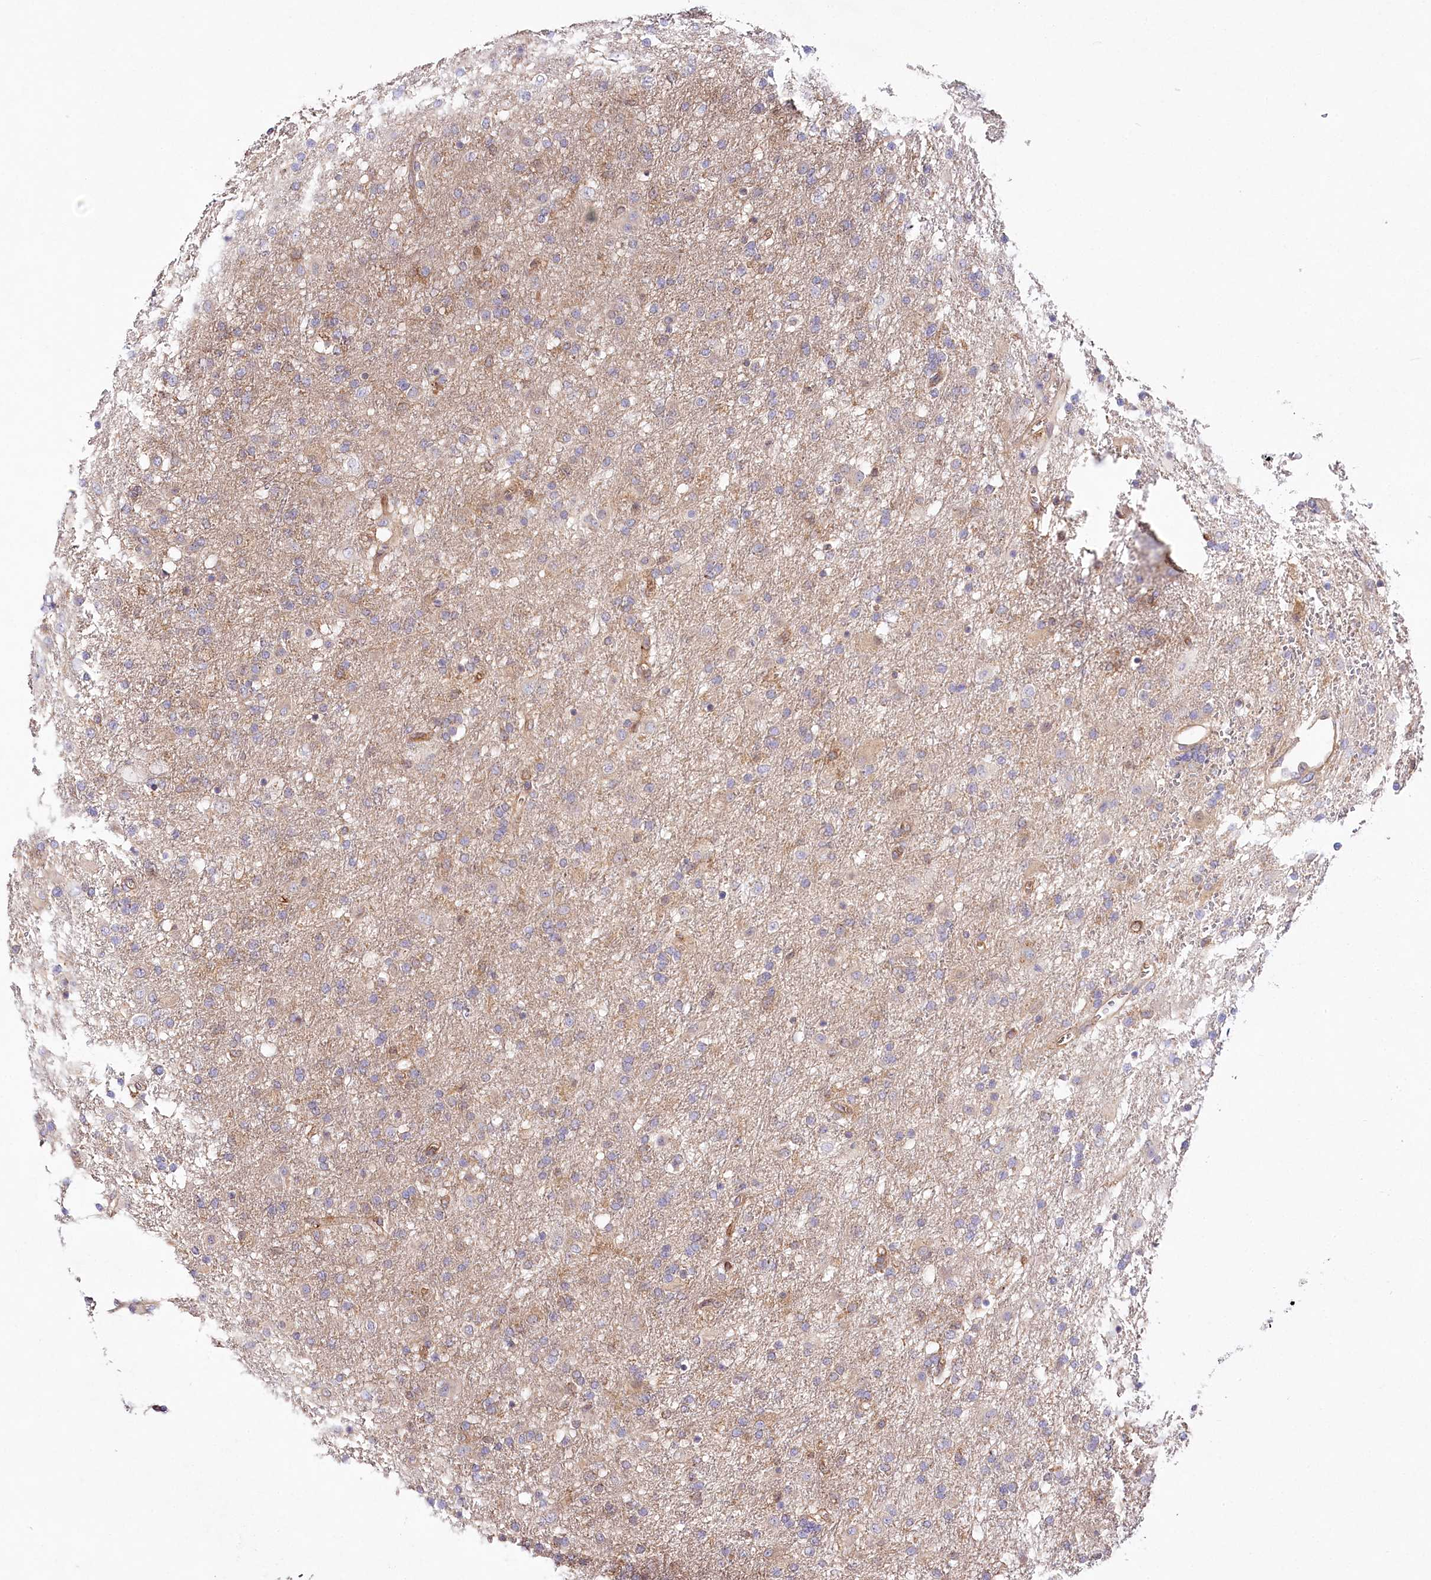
{"staining": {"intensity": "negative", "quantity": "none", "location": "none"}, "tissue": "glioma", "cell_type": "Tumor cells", "image_type": "cancer", "snomed": [{"axis": "morphology", "description": "Glioma, malignant, Low grade"}, {"axis": "topography", "description": "Brain"}], "caption": "Glioma was stained to show a protein in brown. There is no significant expression in tumor cells.", "gene": "ABRAXAS2", "patient": {"sex": "male", "age": 65}}